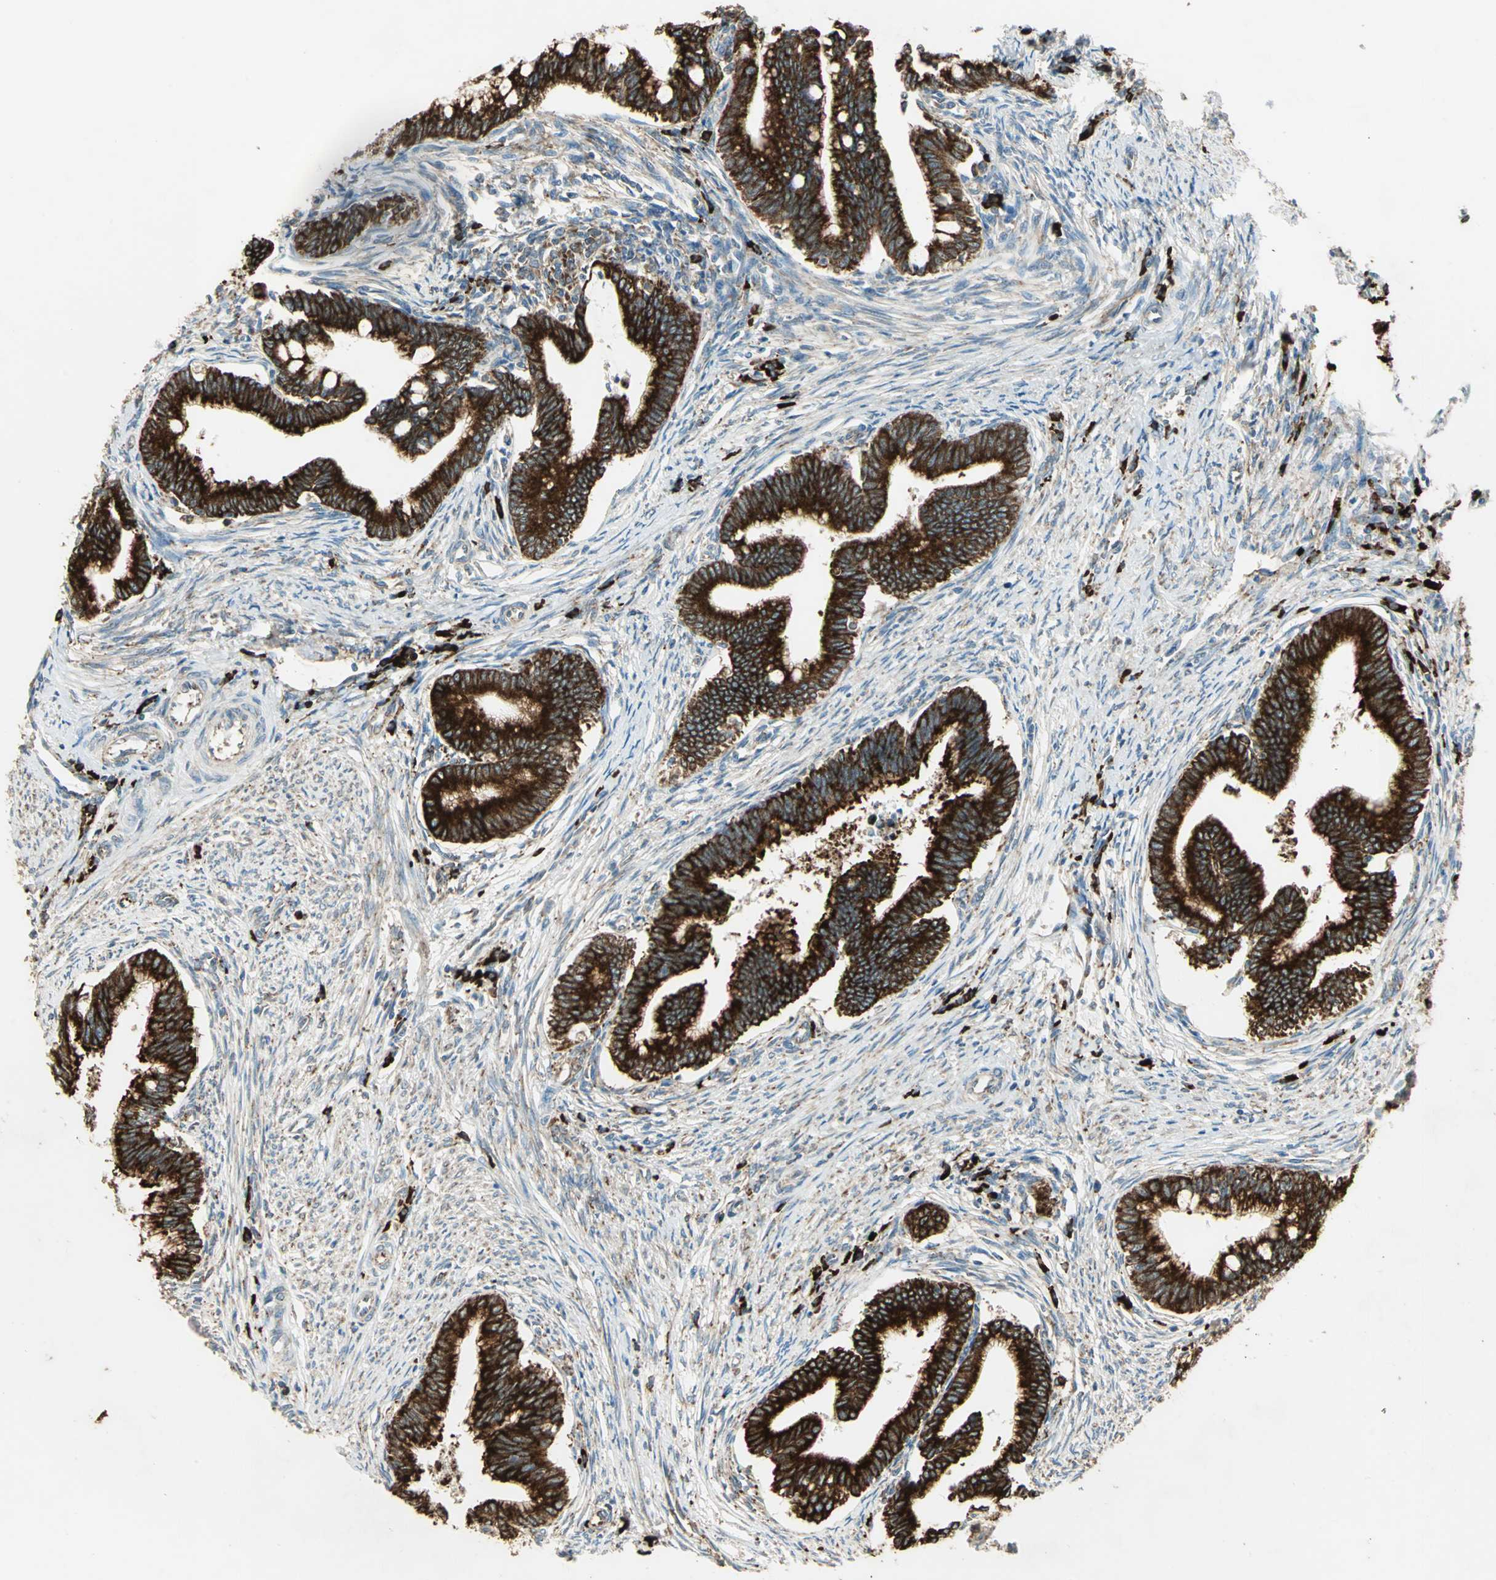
{"staining": {"intensity": "strong", "quantity": ">75%", "location": "cytoplasmic/membranous"}, "tissue": "cervical cancer", "cell_type": "Tumor cells", "image_type": "cancer", "snomed": [{"axis": "morphology", "description": "Adenocarcinoma, NOS"}, {"axis": "topography", "description": "Cervix"}], "caption": "This is an image of IHC staining of cervical adenocarcinoma, which shows strong staining in the cytoplasmic/membranous of tumor cells.", "gene": "PDIA4", "patient": {"sex": "female", "age": 36}}